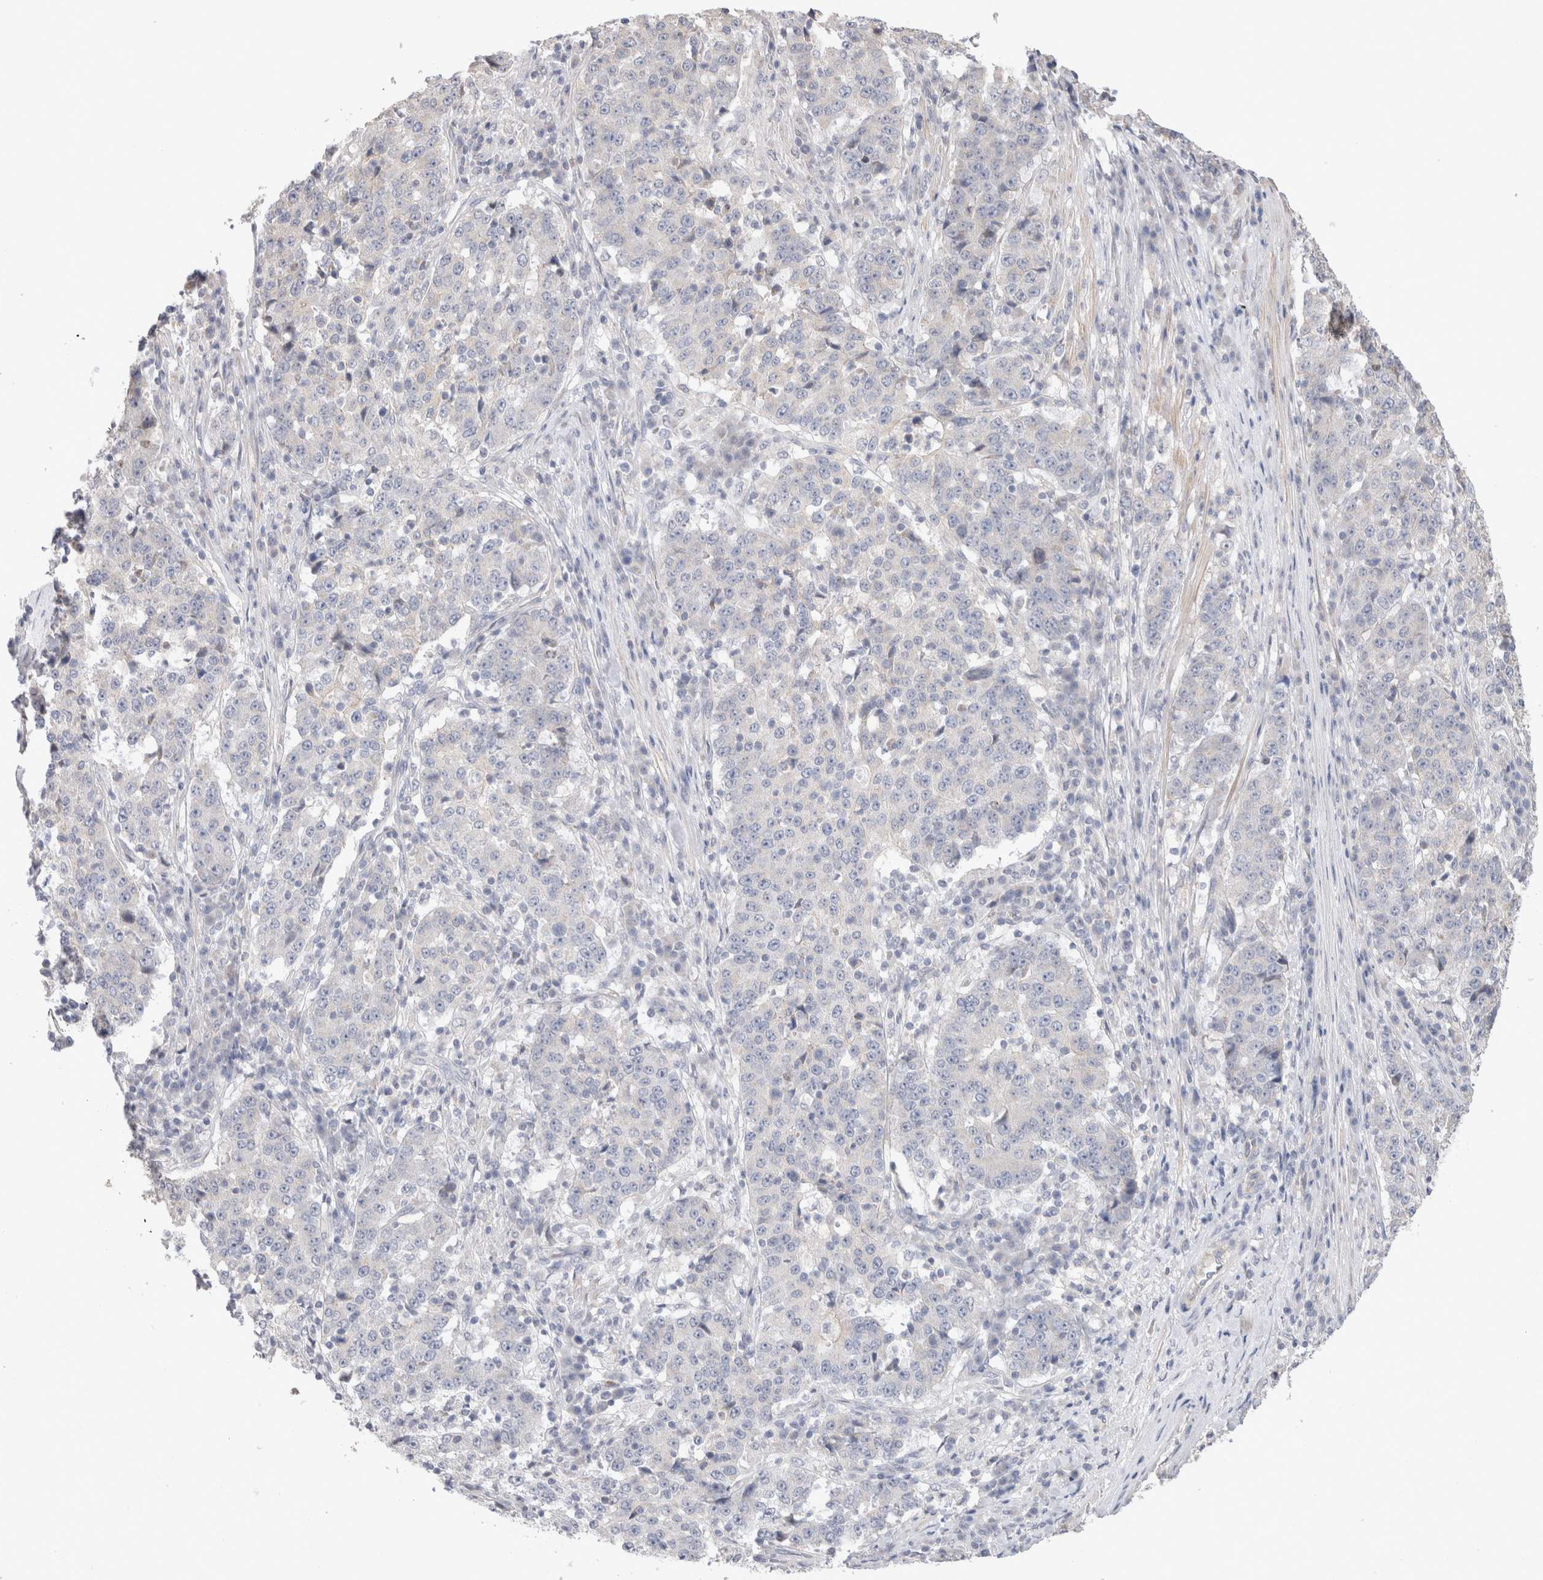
{"staining": {"intensity": "negative", "quantity": "none", "location": "none"}, "tissue": "stomach cancer", "cell_type": "Tumor cells", "image_type": "cancer", "snomed": [{"axis": "morphology", "description": "Adenocarcinoma, NOS"}, {"axis": "topography", "description": "Stomach"}], "caption": "An image of stomach adenocarcinoma stained for a protein shows no brown staining in tumor cells. (DAB immunohistochemistry (IHC) with hematoxylin counter stain).", "gene": "DMD", "patient": {"sex": "male", "age": 59}}